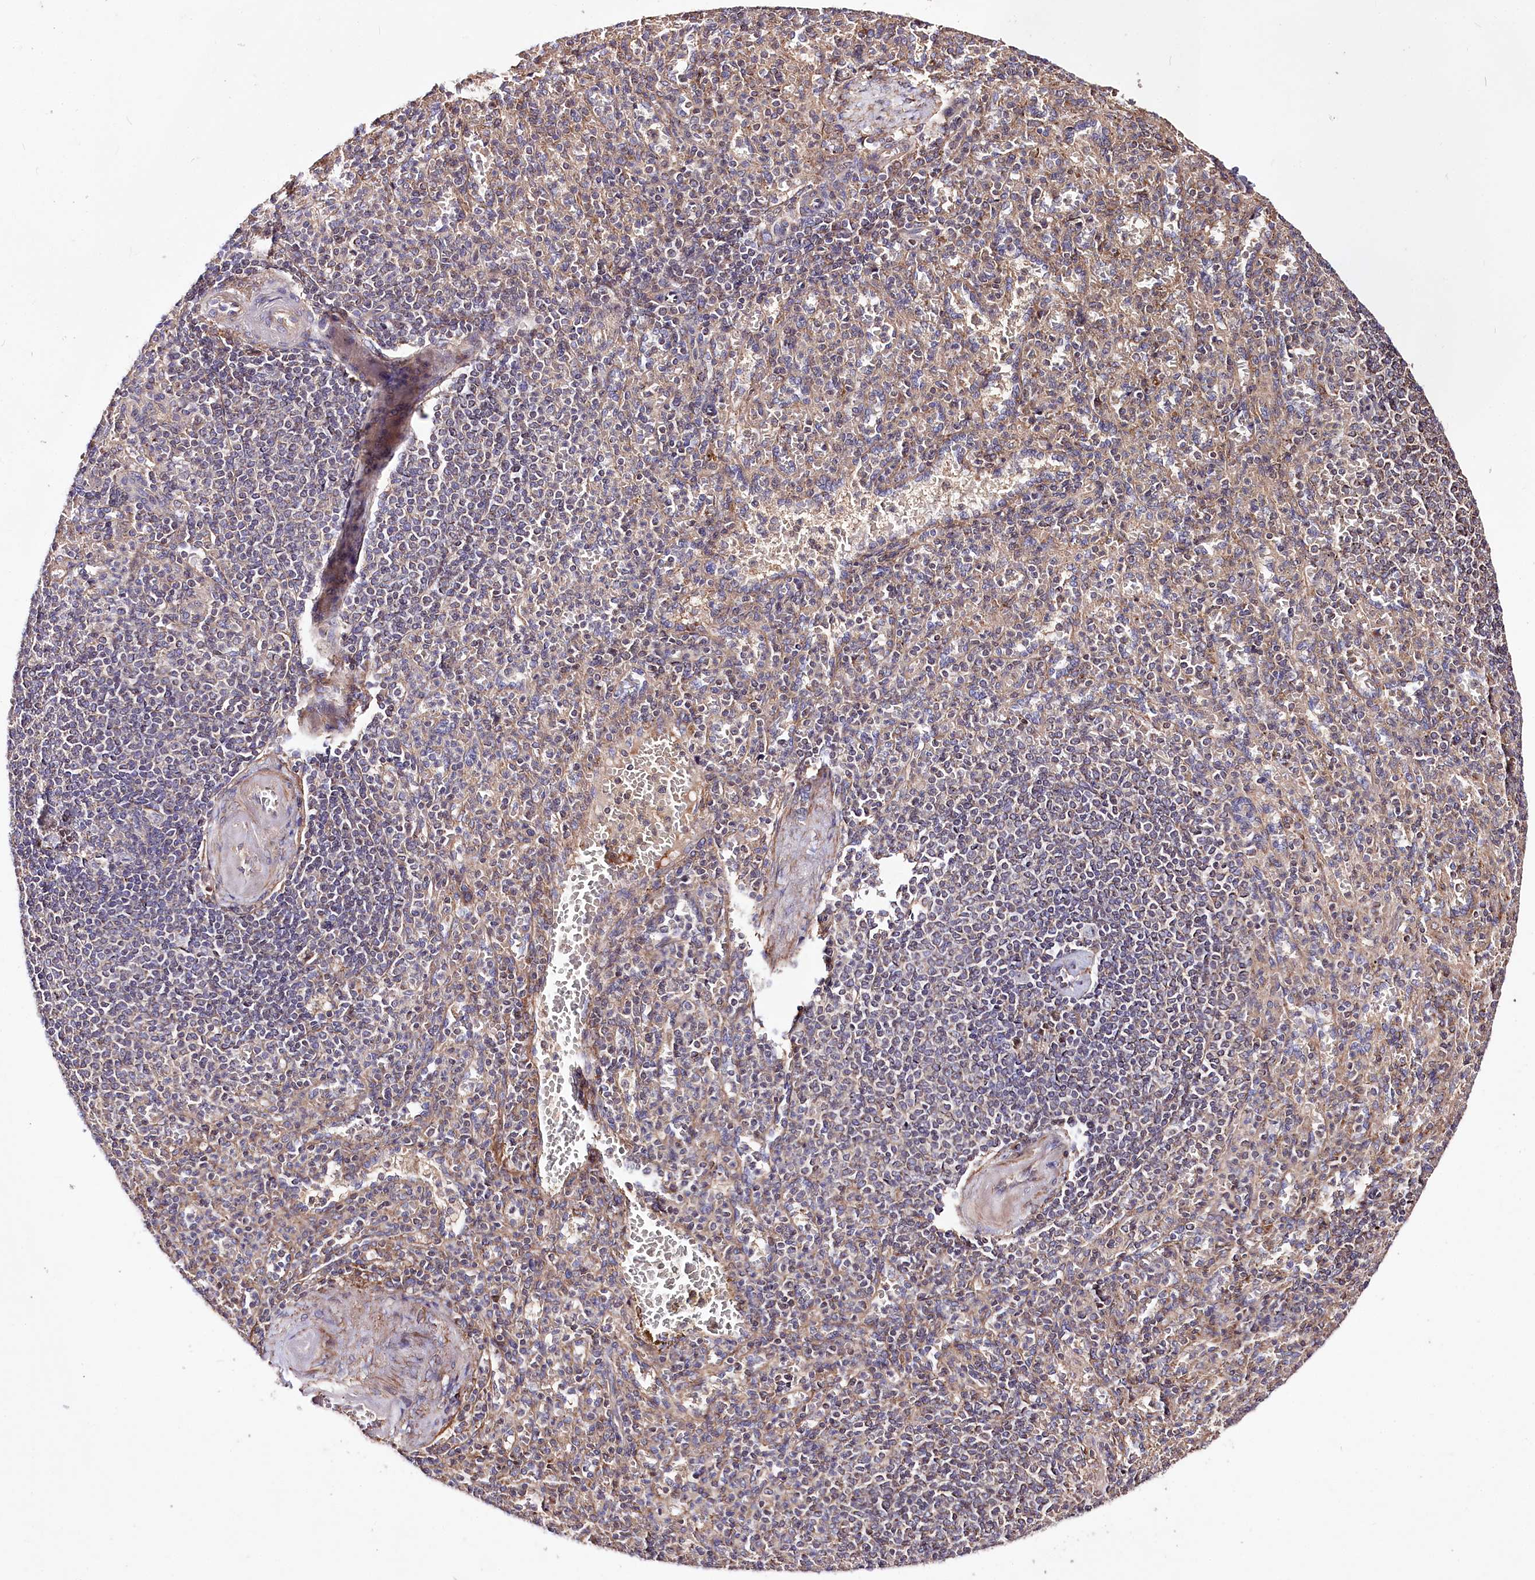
{"staining": {"intensity": "weak", "quantity": "<25%", "location": "cytoplasmic/membranous"}, "tissue": "spleen", "cell_type": "Cells in red pulp", "image_type": "normal", "snomed": [{"axis": "morphology", "description": "Normal tissue, NOS"}, {"axis": "topography", "description": "Spleen"}], "caption": "Immunohistochemistry (IHC) photomicrograph of benign human spleen stained for a protein (brown), which exhibits no staining in cells in red pulp. (DAB (3,3'-diaminobenzidine) immunohistochemistry, high magnification).", "gene": "WWC1", "patient": {"sex": "female", "age": 74}}